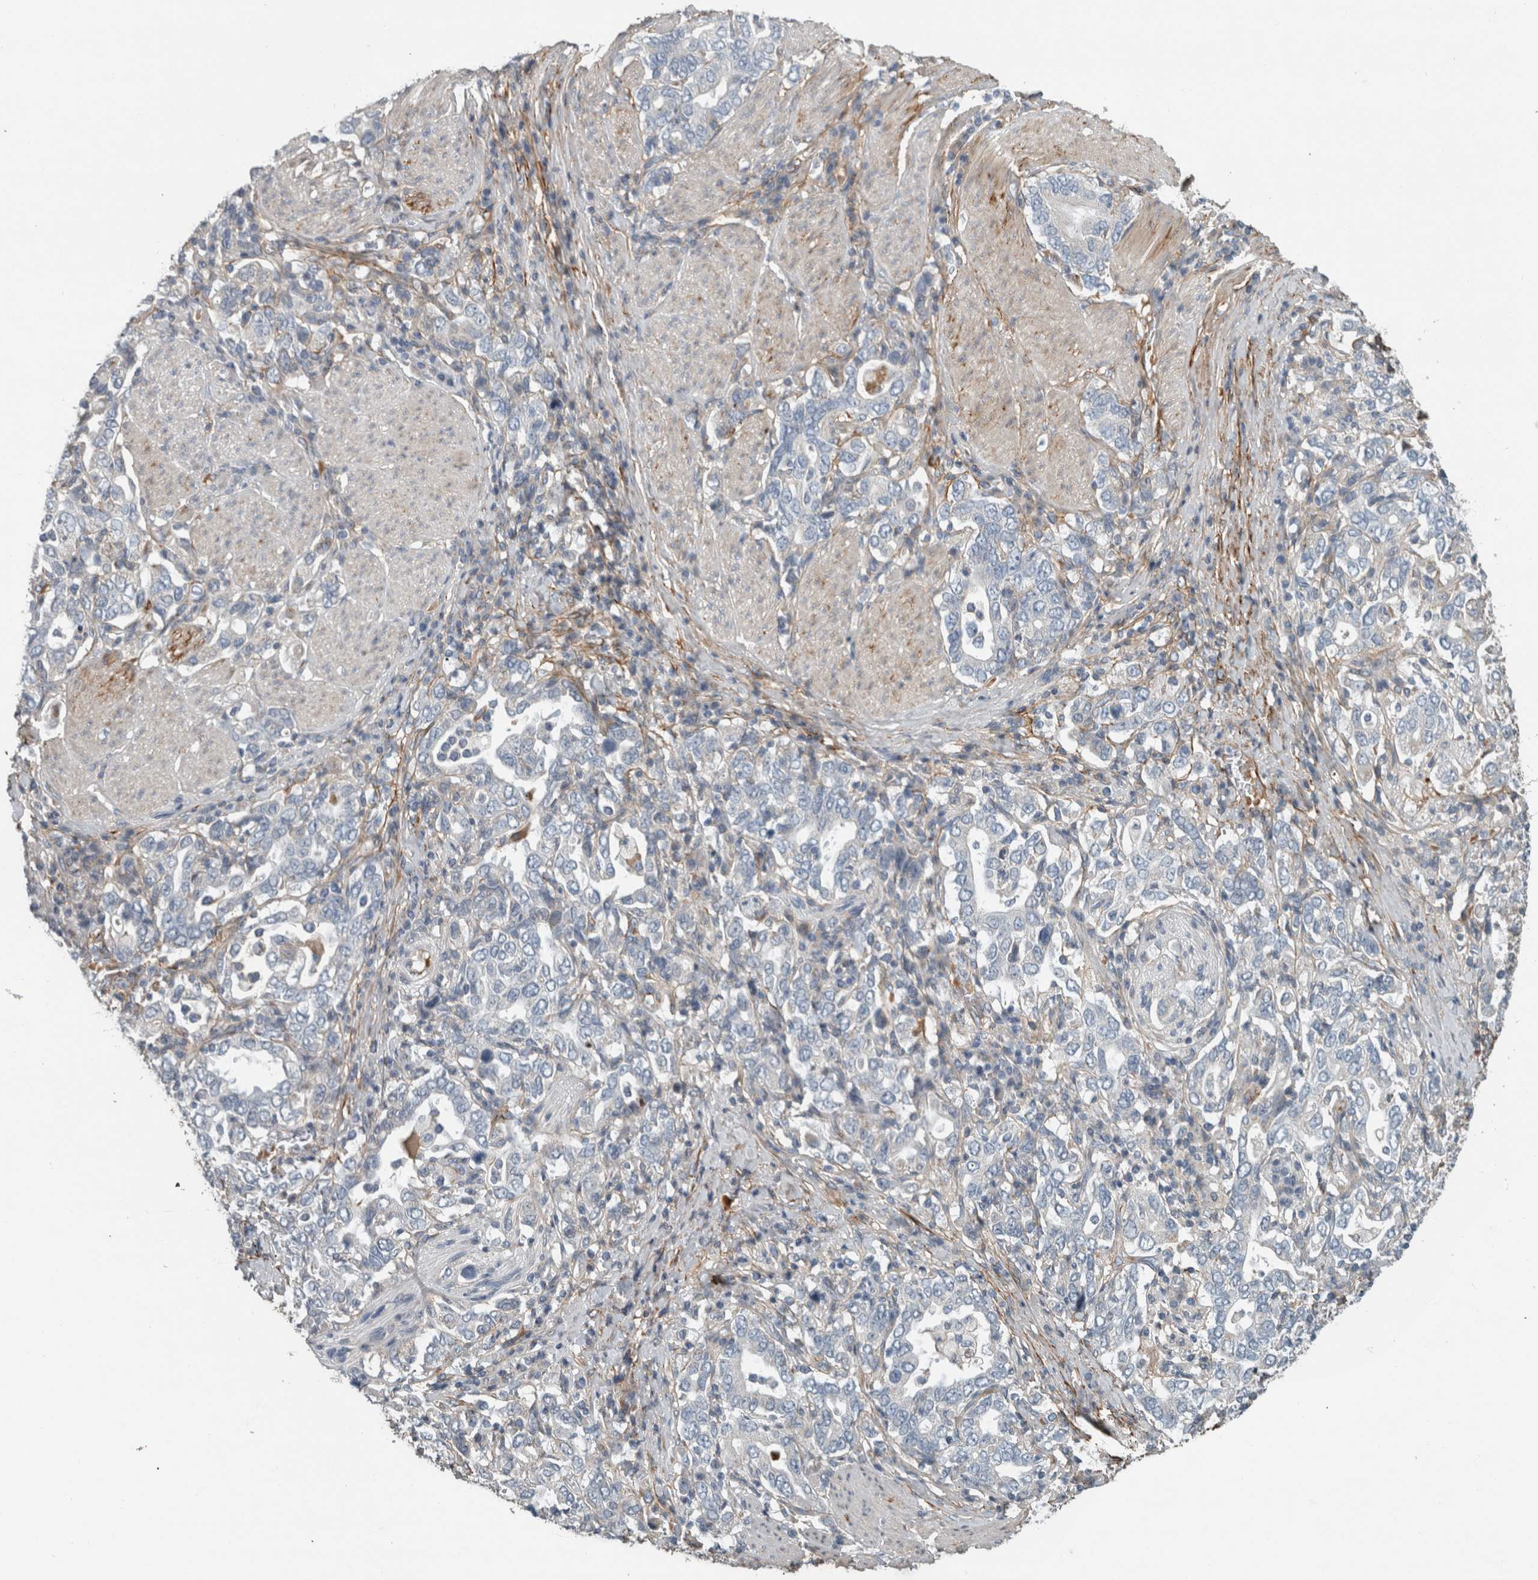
{"staining": {"intensity": "negative", "quantity": "none", "location": "none"}, "tissue": "stomach cancer", "cell_type": "Tumor cells", "image_type": "cancer", "snomed": [{"axis": "morphology", "description": "Adenocarcinoma, NOS"}, {"axis": "topography", "description": "Stomach, upper"}], "caption": "Immunohistochemistry histopathology image of neoplastic tissue: stomach adenocarcinoma stained with DAB demonstrates no significant protein expression in tumor cells.", "gene": "FN1", "patient": {"sex": "male", "age": 62}}